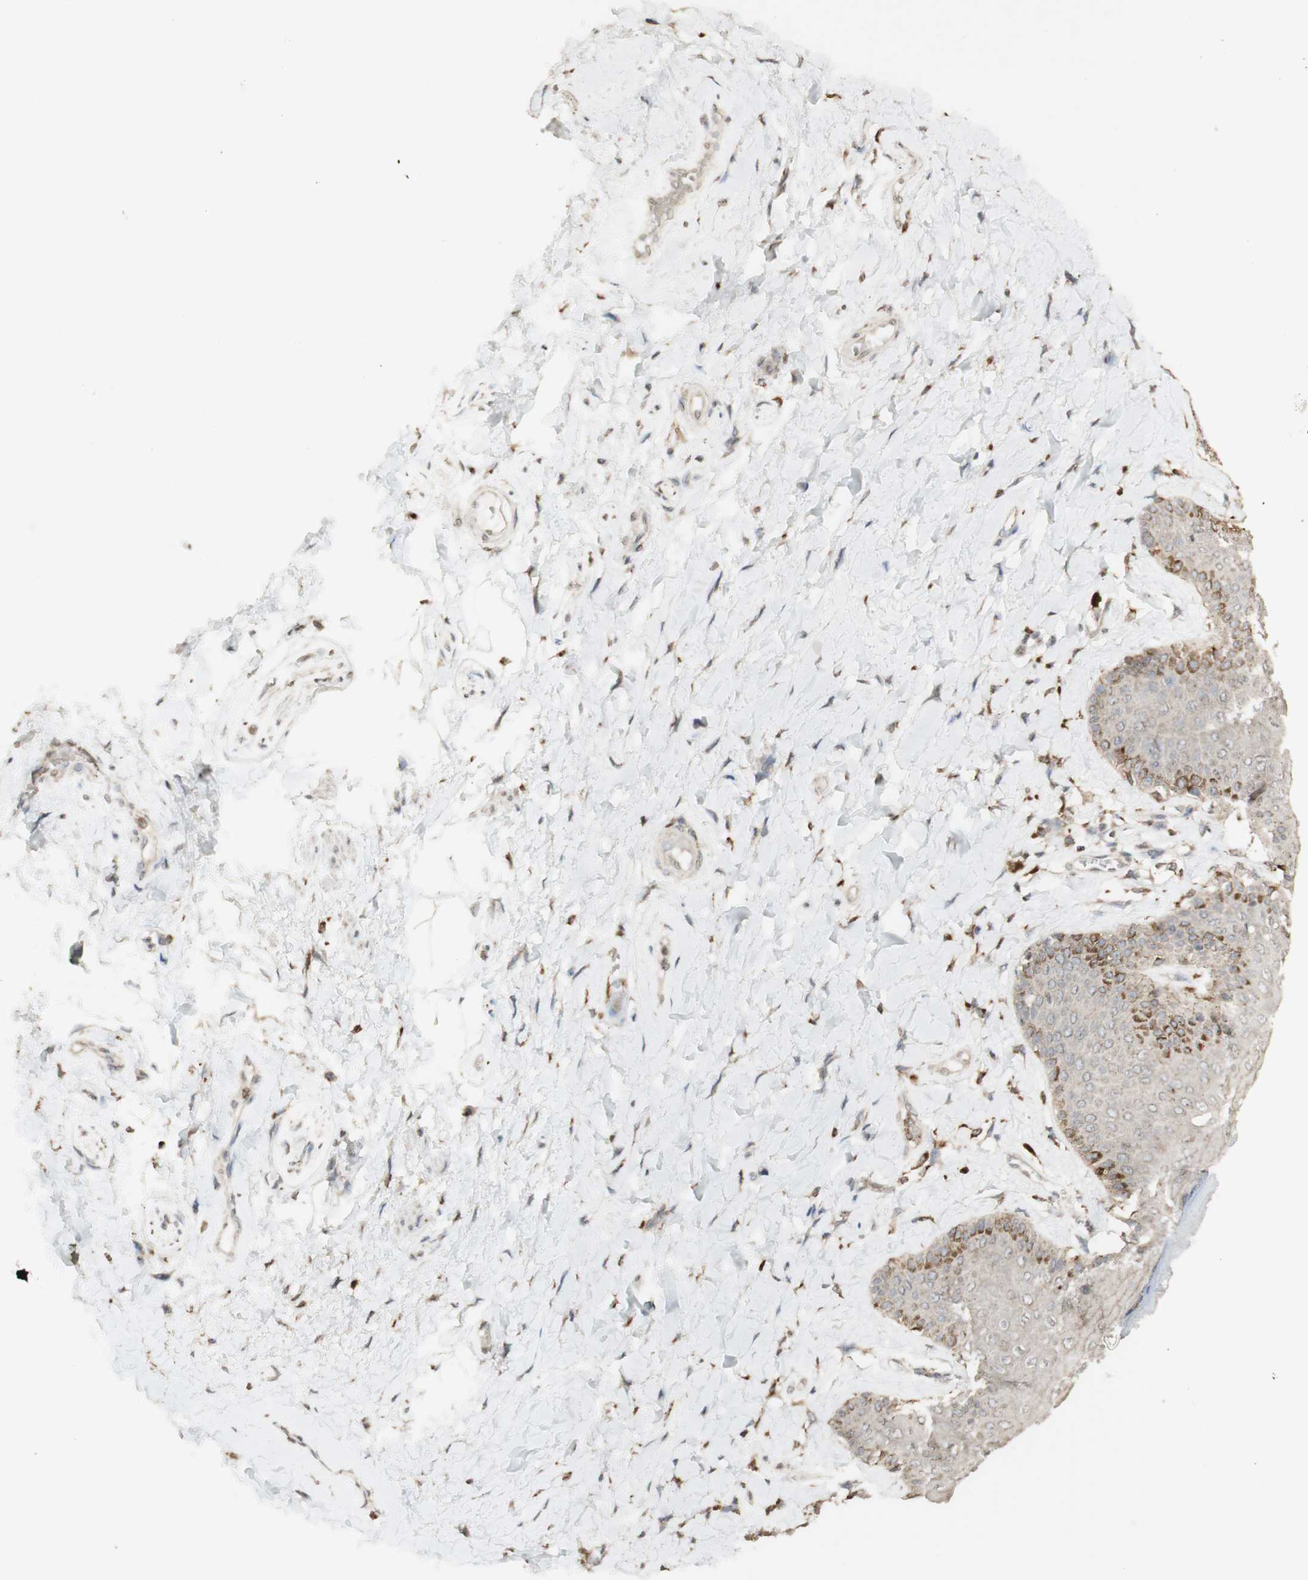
{"staining": {"intensity": "moderate", "quantity": "<25%", "location": "cytoplasmic/membranous"}, "tissue": "skin", "cell_type": "Epidermal cells", "image_type": "normal", "snomed": [{"axis": "morphology", "description": "Normal tissue, NOS"}, {"axis": "topography", "description": "Anal"}], "caption": "IHC histopathology image of unremarkable skin stained for a protein (brown), which demonstrates low levels of moderate cytoplasmic/membranous staining in approximately <25% of epidermal cells.", "gene": "ATP6V1E1", "patient": {"sex": "male", "age": 69}}